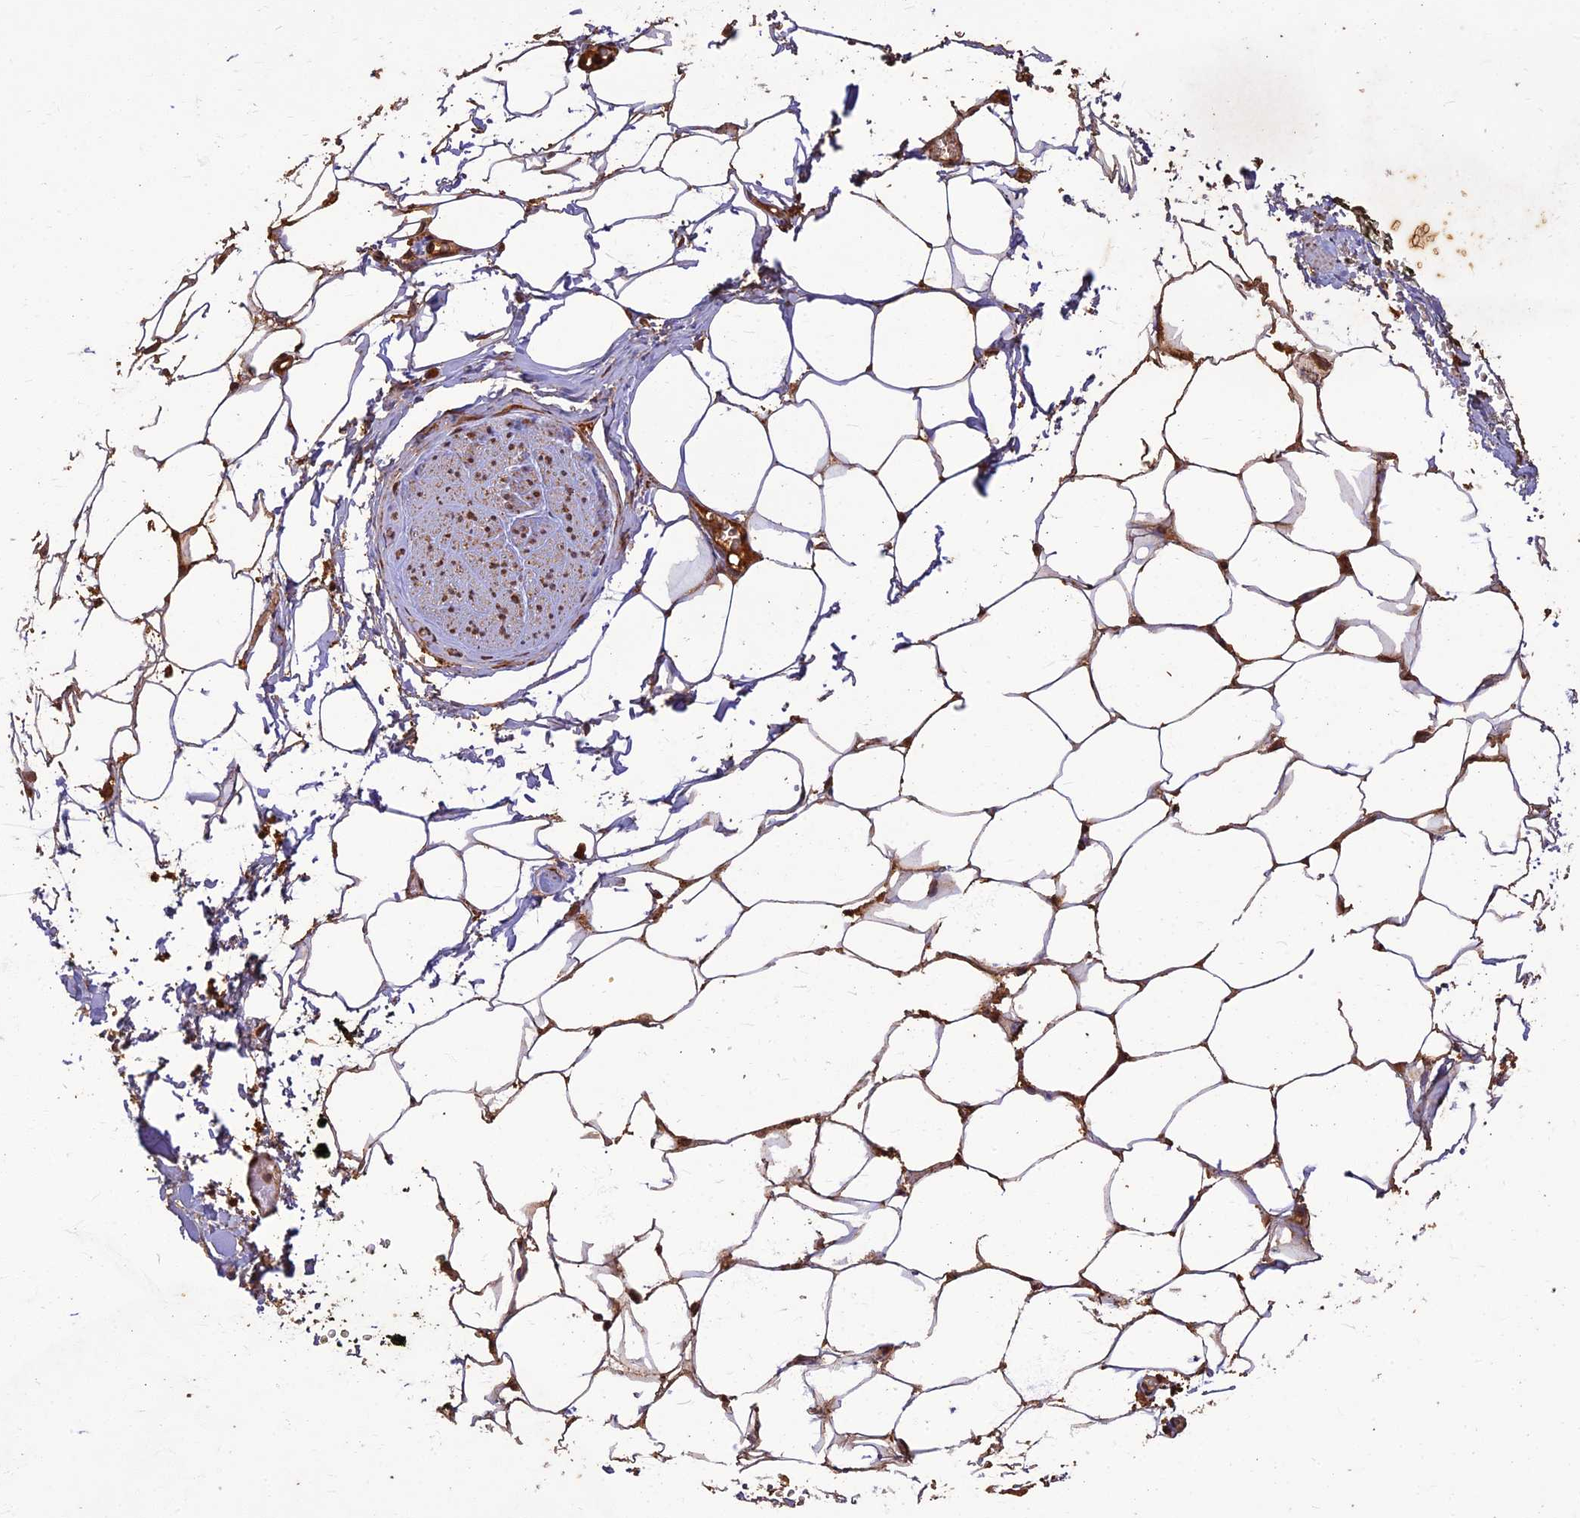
{"staining": {"intensity": "strong", "quantity": ">75%", "location": "cytoplasmic/membranous"}, "tissue": "adipose tissue", "cell_type": "Adipocytes", "image_type": "normal", "snomed": [{"axis": "morphology", "description": "Normal tissue, NOS"}, {"axis": "morphology", "description": "Adenocarcinoma, Low grade"}, {"axis": "topography", "description": "Prostate"}, {"axis": "topography", "description": "Peripheral nerve tissue"}], "caption": "Brown immunohistochemical staining in normal human adipose tissue demonstrates strong cytoplasmic/membranous expression in approximately >75% of adipocytes.", "gene": "CORO1C", "patient": {"sex": "male", "age": 63}}